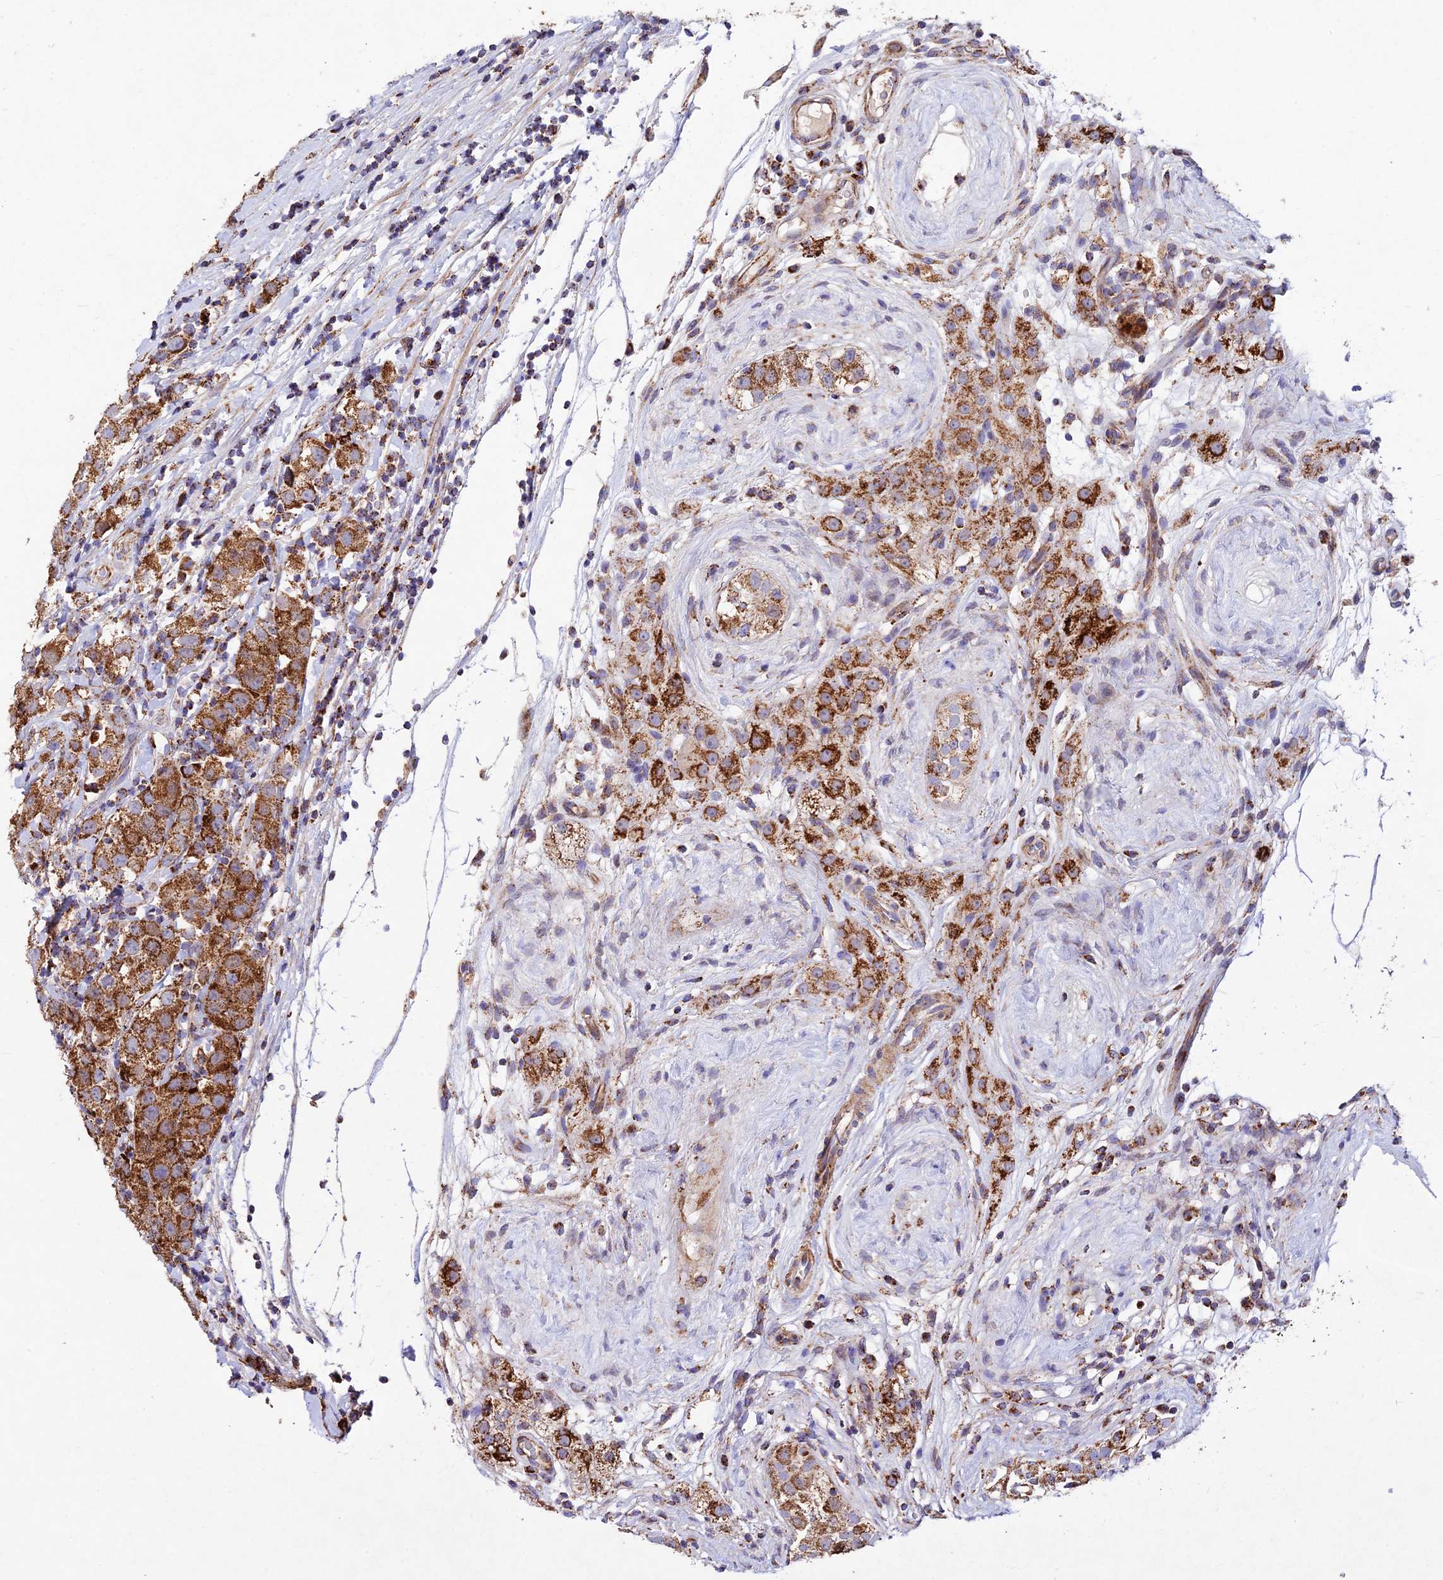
{"staining": {"intensity": "strong", "quantity": ">75%", "location": "cytoplasmic/membranous"}, "tissue": "testis cancer", "cell_type": "Tumor cells", "image_type": "cancer", "snomed": [{"axis": "morphology", "description": "Seminoma, NOS"}, {"axis": "topography", "description": "Testis"}], "caption": "Testis seminoma was stained to show a protein in brown. There is high levels of strong cytoplasmic/membranous expression in approximately >75% of tumor cells.", "gene": "KHDC3L", "patient": {"sex": "male", "age": 34}}